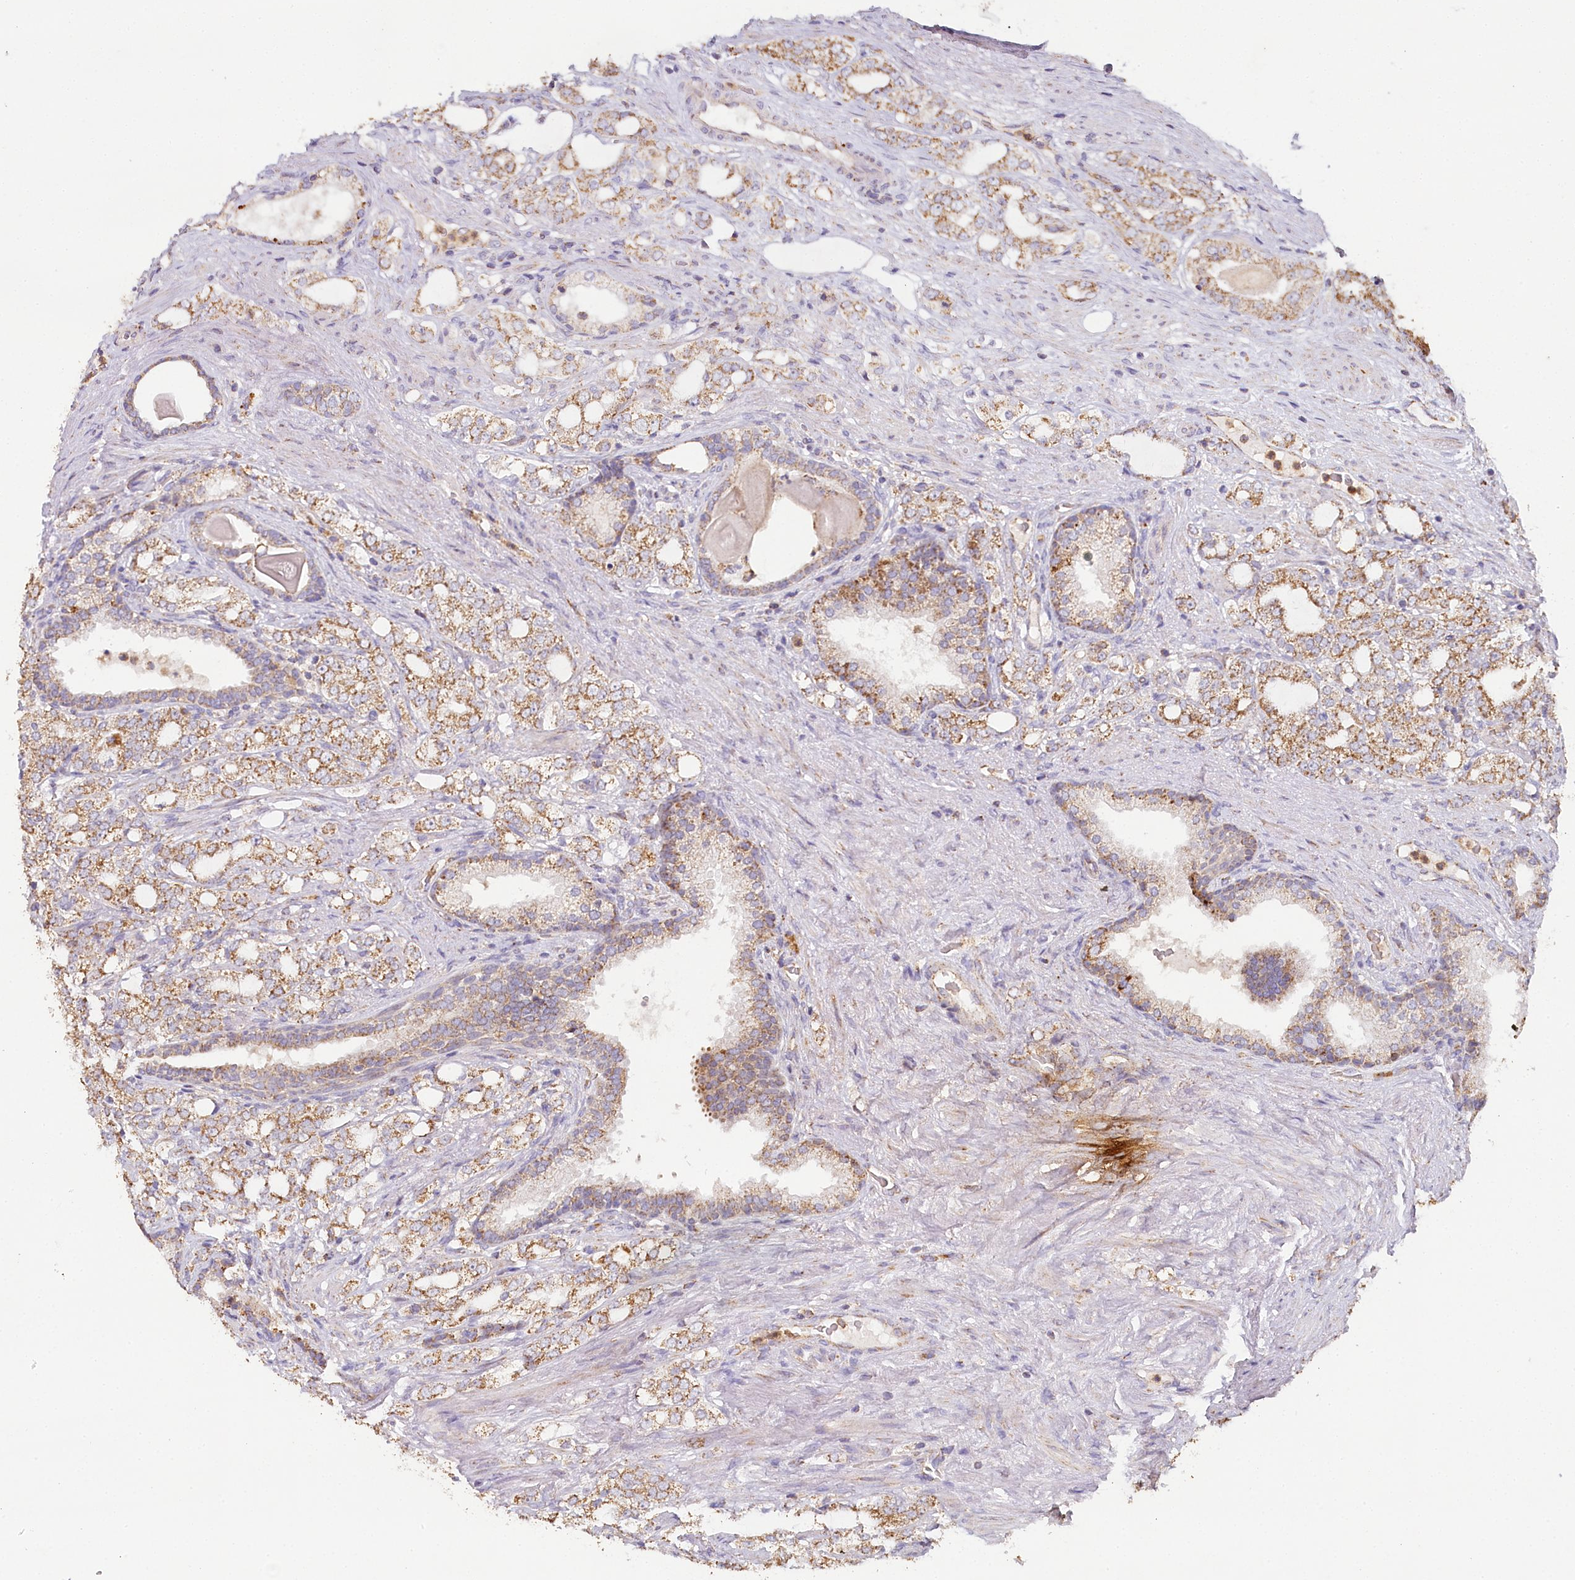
{"staining": {"intensity": "moderate", "quantity": ">75%", "location": "cytoplasmic/membranous"}, "tissue": "prostate cancer", "cell_type": "Tumor cells", "image_type": "cancer", "snomed": [{"axis": "morphology", "description": "Adenocarcinoma, High grade"}, {"axis": "topography", "description": "Prostate"}], "caption": "The photomicrograph shows staining of prostate cancer (high-grade adenocarcinoma), revealing moderate cytoplasmic/membranous protein positivity (brown color) within tumor cells. Nuclei are stained in blue.", "gene": "MMP25", "patient": {"sex": "male", "age": 64}}